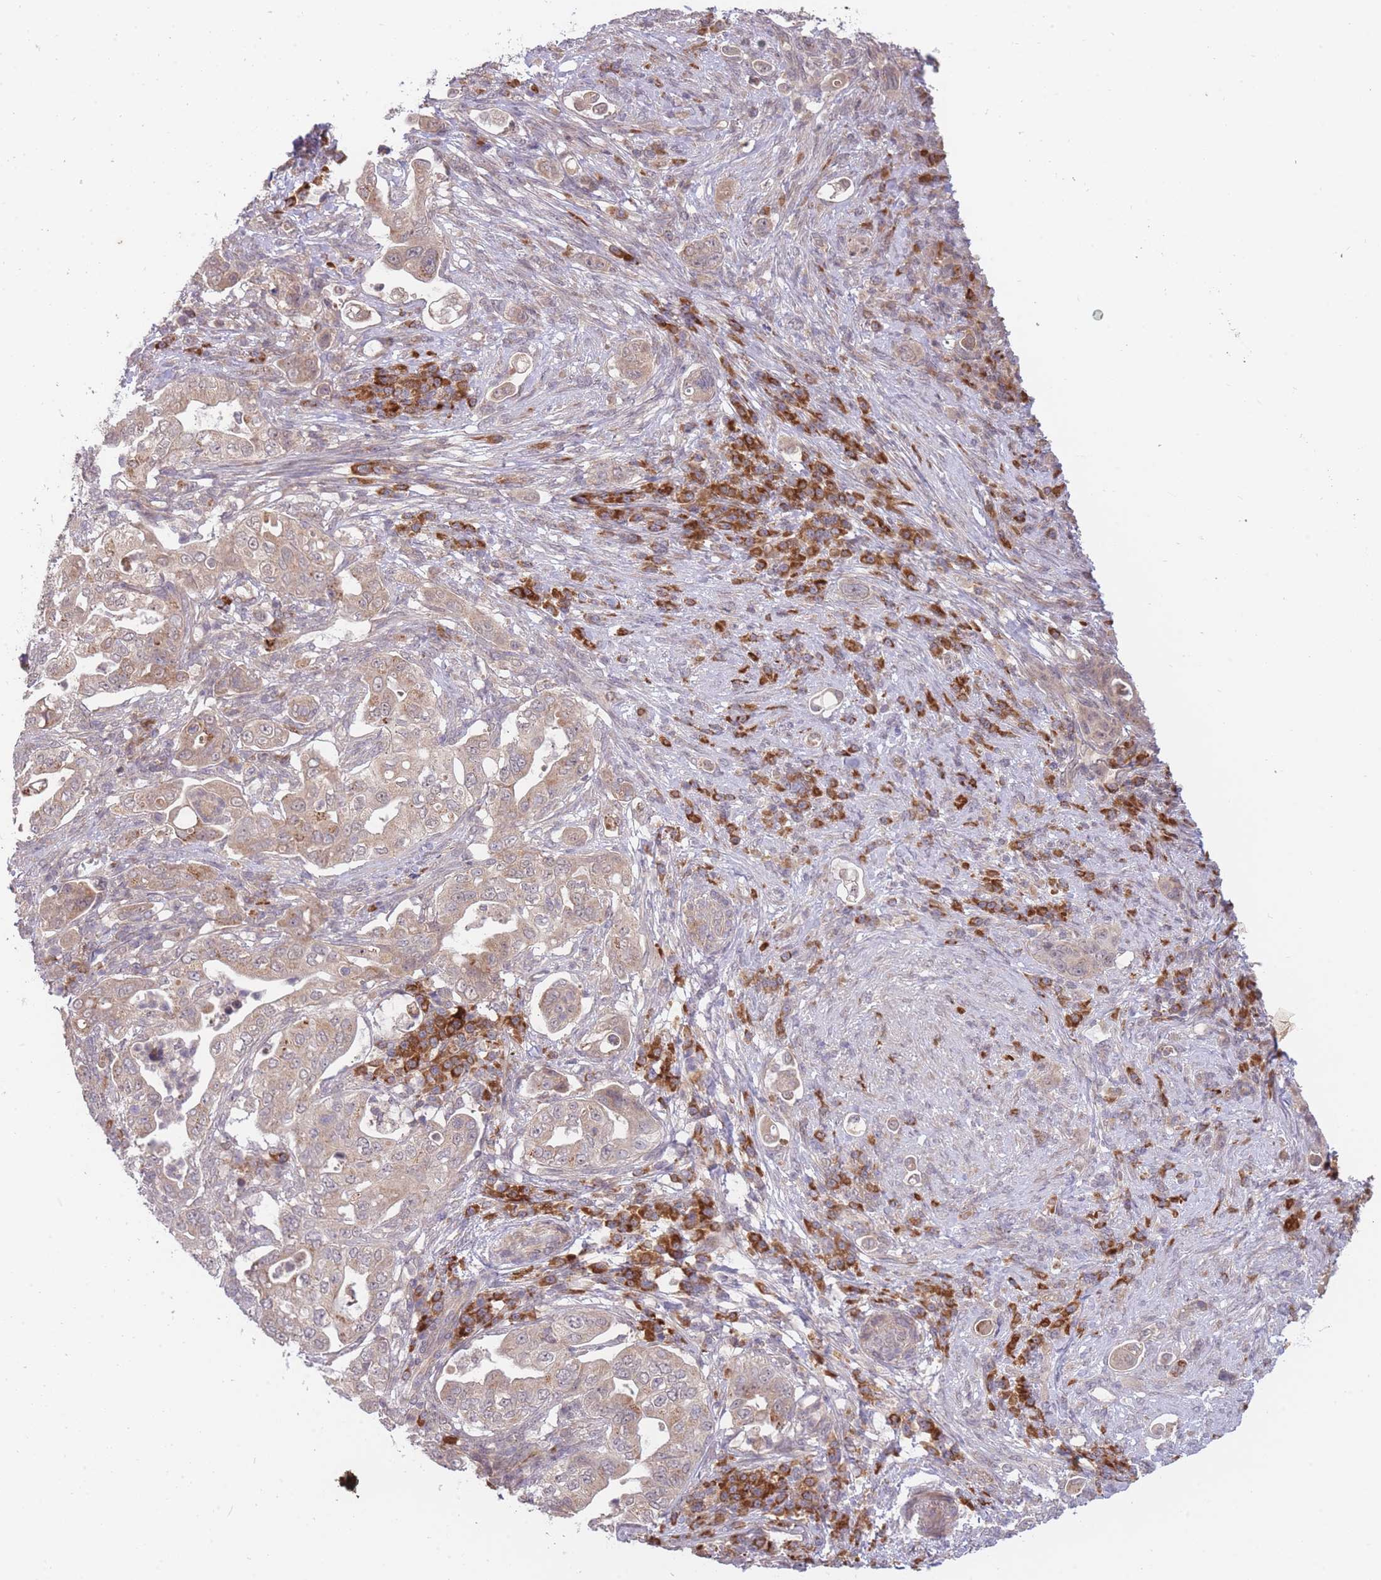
{"staining": {"intensity": "weak", "quantity": ">75%", "location": "cytoplasmic/membranous"}, "tissue": "pancreatic cancer", "cell_type": "Tumor cells", "image_type": "cancer", "snomed": [{"axis": "morphology", "description": "Normal tissue, NOS"}, {"axis": "morphology", "description": "Adenocarcinoma, NOS"}, {"axis": "topography", "description": "Lymph node"}, {"axis": "topography", "description": "Pancreas"}], "caption": "IHC image of neoplastic tissue: human pancreatic adenocarcinoma stained using immunohistochemistry (IHC) reveals low levels of weak protein expression localized specifically in the cytoplasmic/membranous of tumor cells, appearing as a cytoplasmic/membranous brown color.", "gene": "SMC6", "patient": {"sex": "female", "age": 67}}